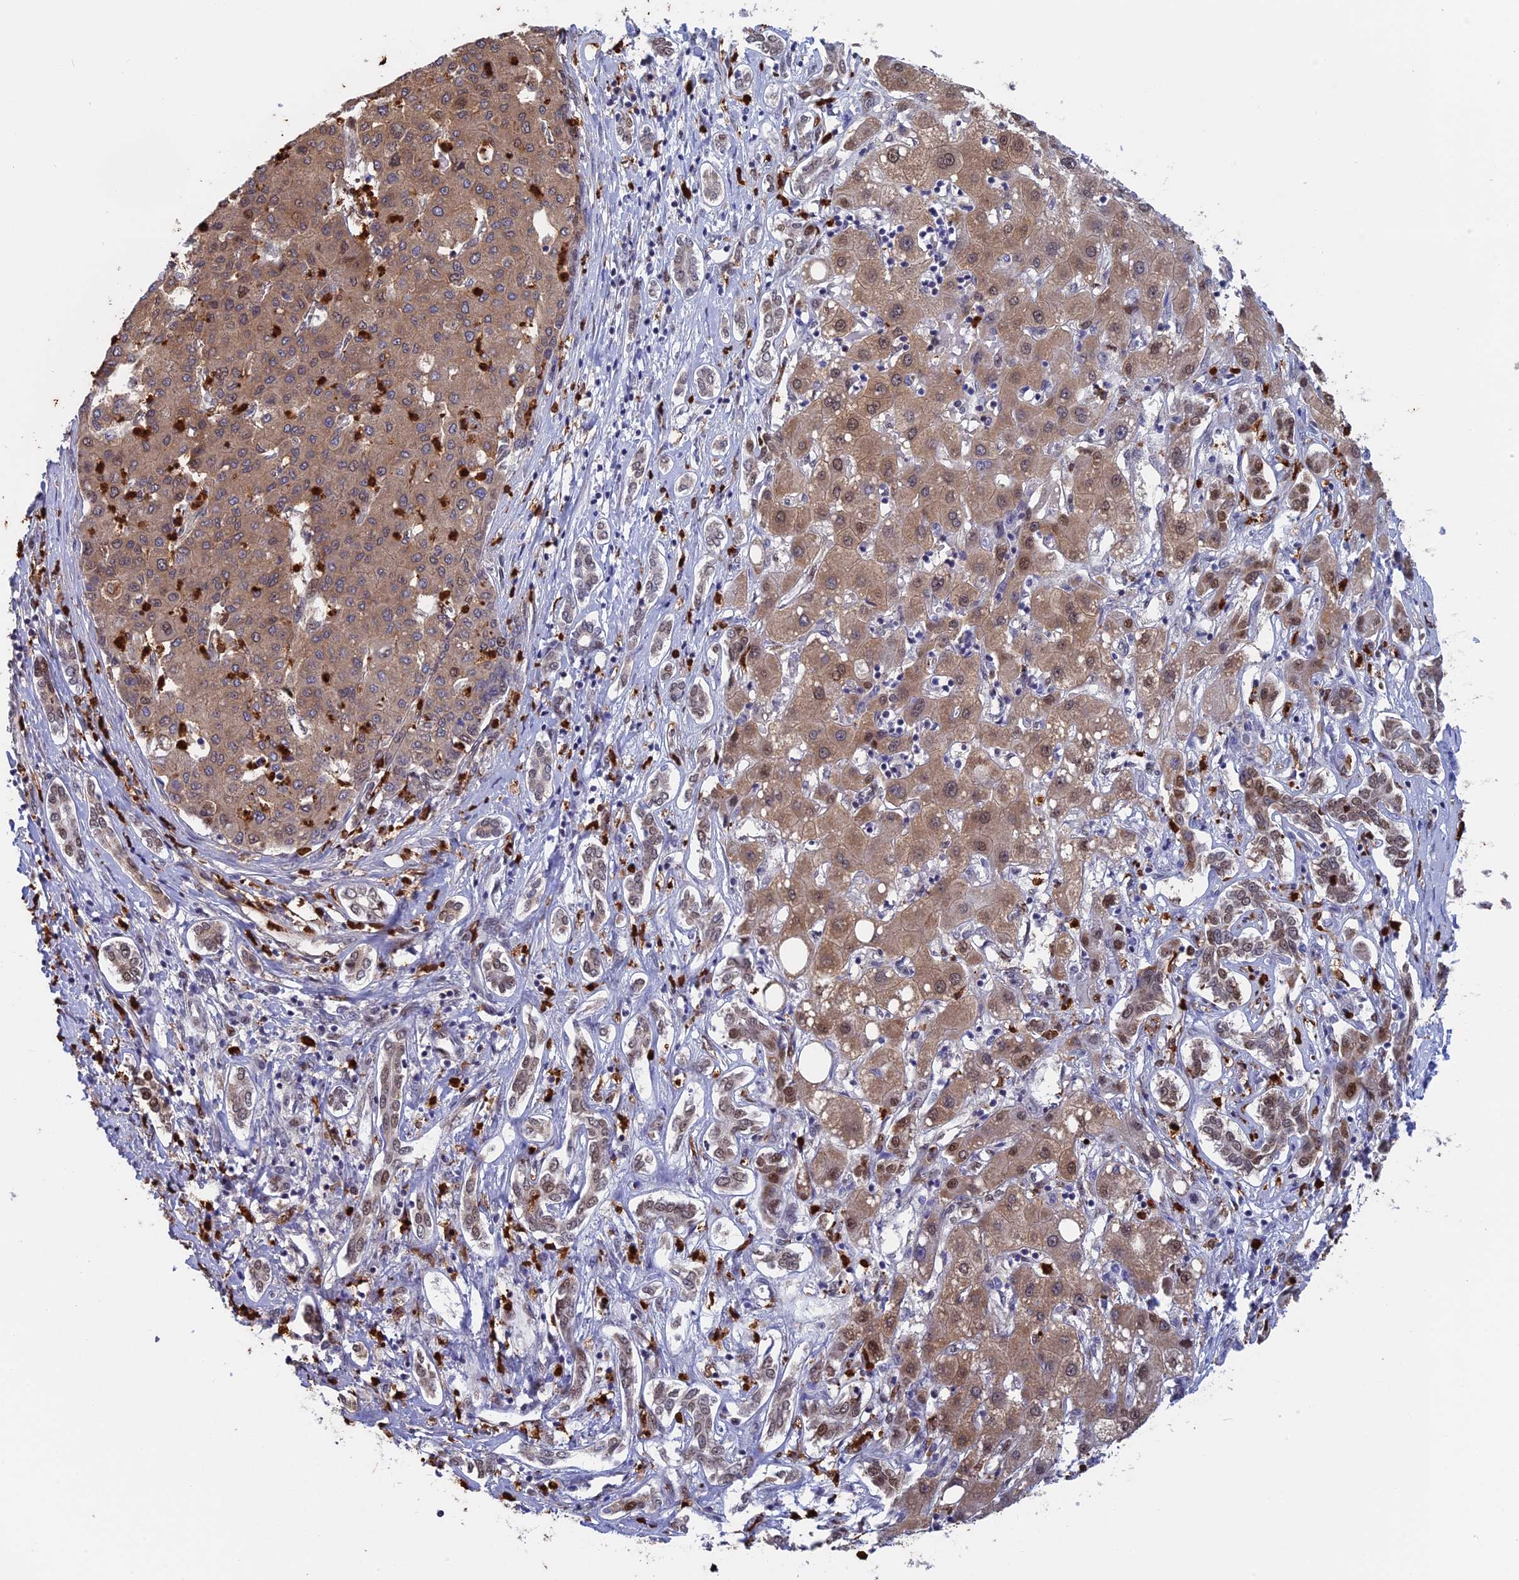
{"staining": {"intensity": "weak", "quantity": ">75%", "location": "cytoplasmic/membranous"}, "tissue": "liver cancer", "cell_type": "Tumor cells", "image_type": "cancer", "snomed": [{"axis": "morphology", "description": "Carcinoma, Hepatocellular, NOS"}, {"axis": "topography", "description": "Liver"}], "caption": "Human liver cancer stained with a brown dye displays weak cytoplasmic/membranous positive expression in about >75% of tumor cells.", "gene": "SLC26A1", "patient": {"sex": "male", "age": 65}}